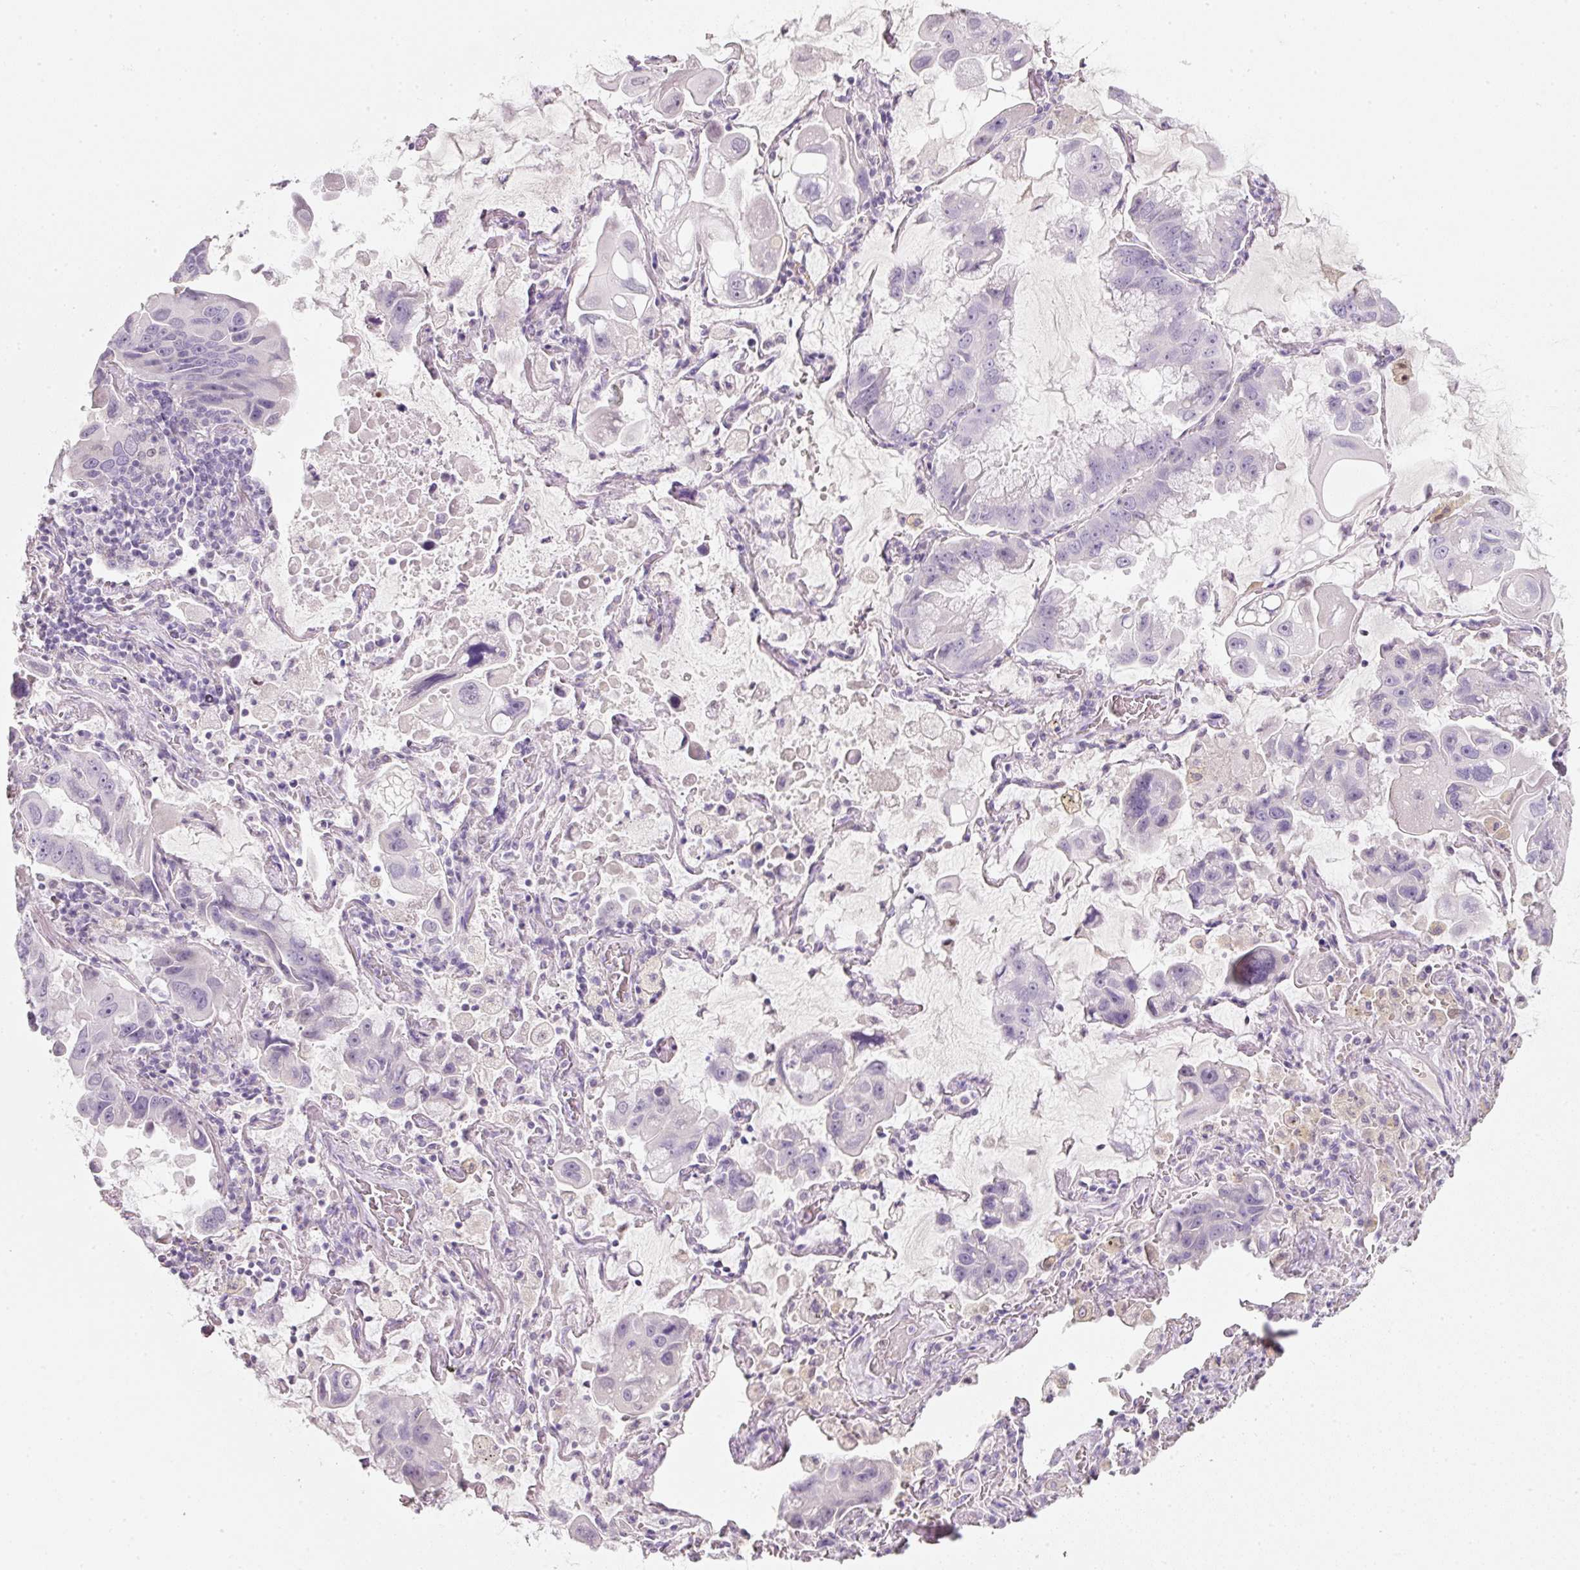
{"staining": {"intensity": "negative", "quantity": "none", "location": "none"}, "tissue": "lung cancer", "cell_type": "Tumor cells", "image_type": "cancer", "snomed": [{"axis": "morphology", "description": "Adenocarcinoma, NOS"}, {"axis": "topography", "description": "Lung"}], "caption": "Tumor cells show no significant expression in lung adenocarcinoma.", "gene": "ENSG00000206549", "patient": {"sex": "male", "age": 64}}